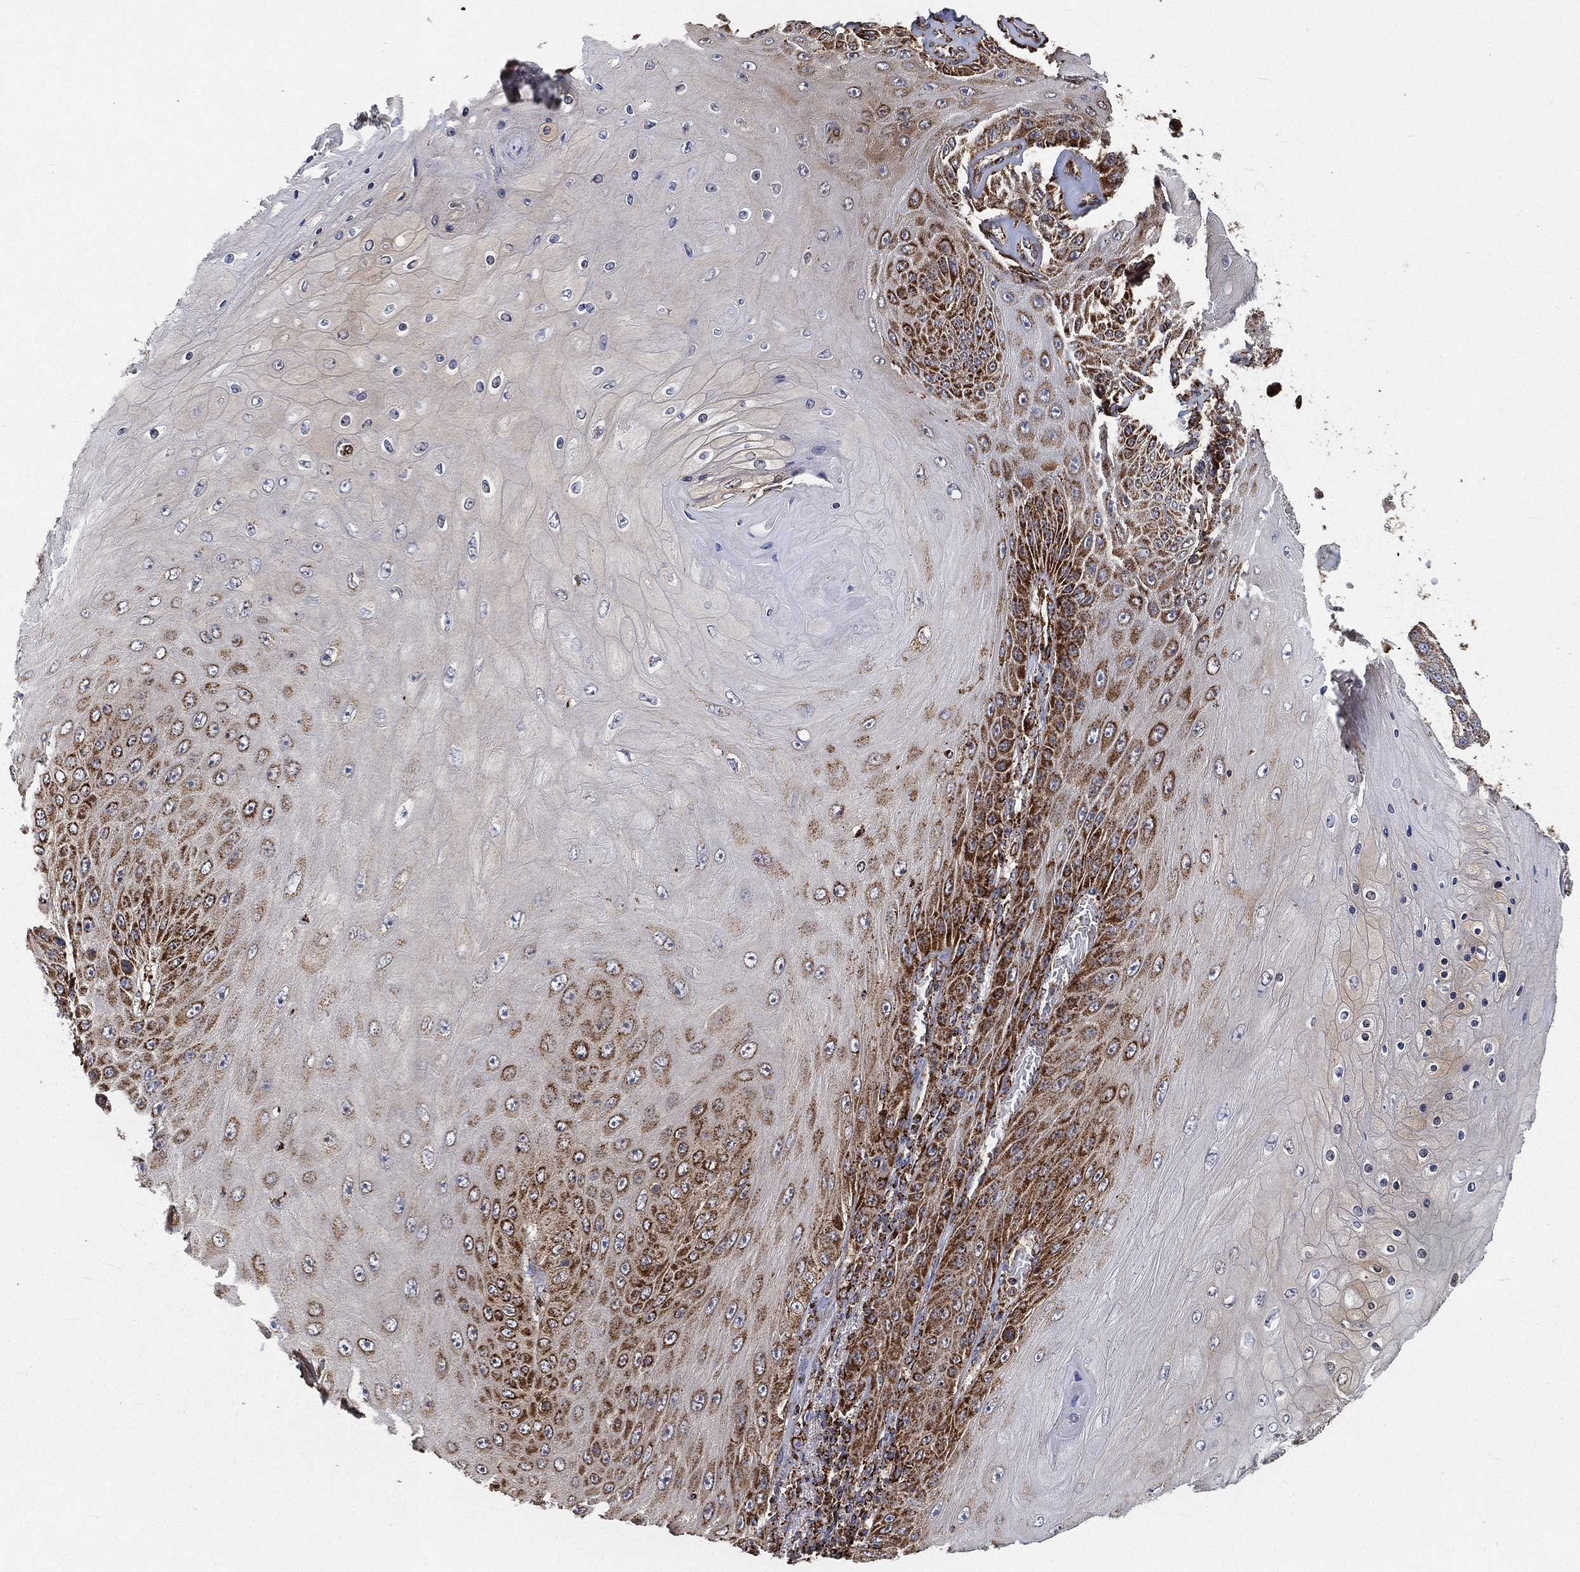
{"staining": {"intensity": "strong", "quantity": "<25%", "location": "cytoplasmic/membranous"}, "tissue": "skin cancer", "cell_type": "Tumor cells", "image_type": "cancer", "snomed": [{"axis": "morphology", "description": "Squamous cell carcinoma, NOS"}, {"axis": "topography", "description": "Skin"}], "caption": "IHC staining of squamous cell carcinoma (skin), which demonstrates medium levels of strong cytoplasmic/membranous staining in approximately <25% of tumor cells indicating strong cytoplasmic/membranous protein expression. The staining was performed using DAB (brown) for protein detection and nuclei were counterstained in hematoxylin (blue).", "gene": "SLC38A7", "patient": {"sex": "male", "age": 62}}